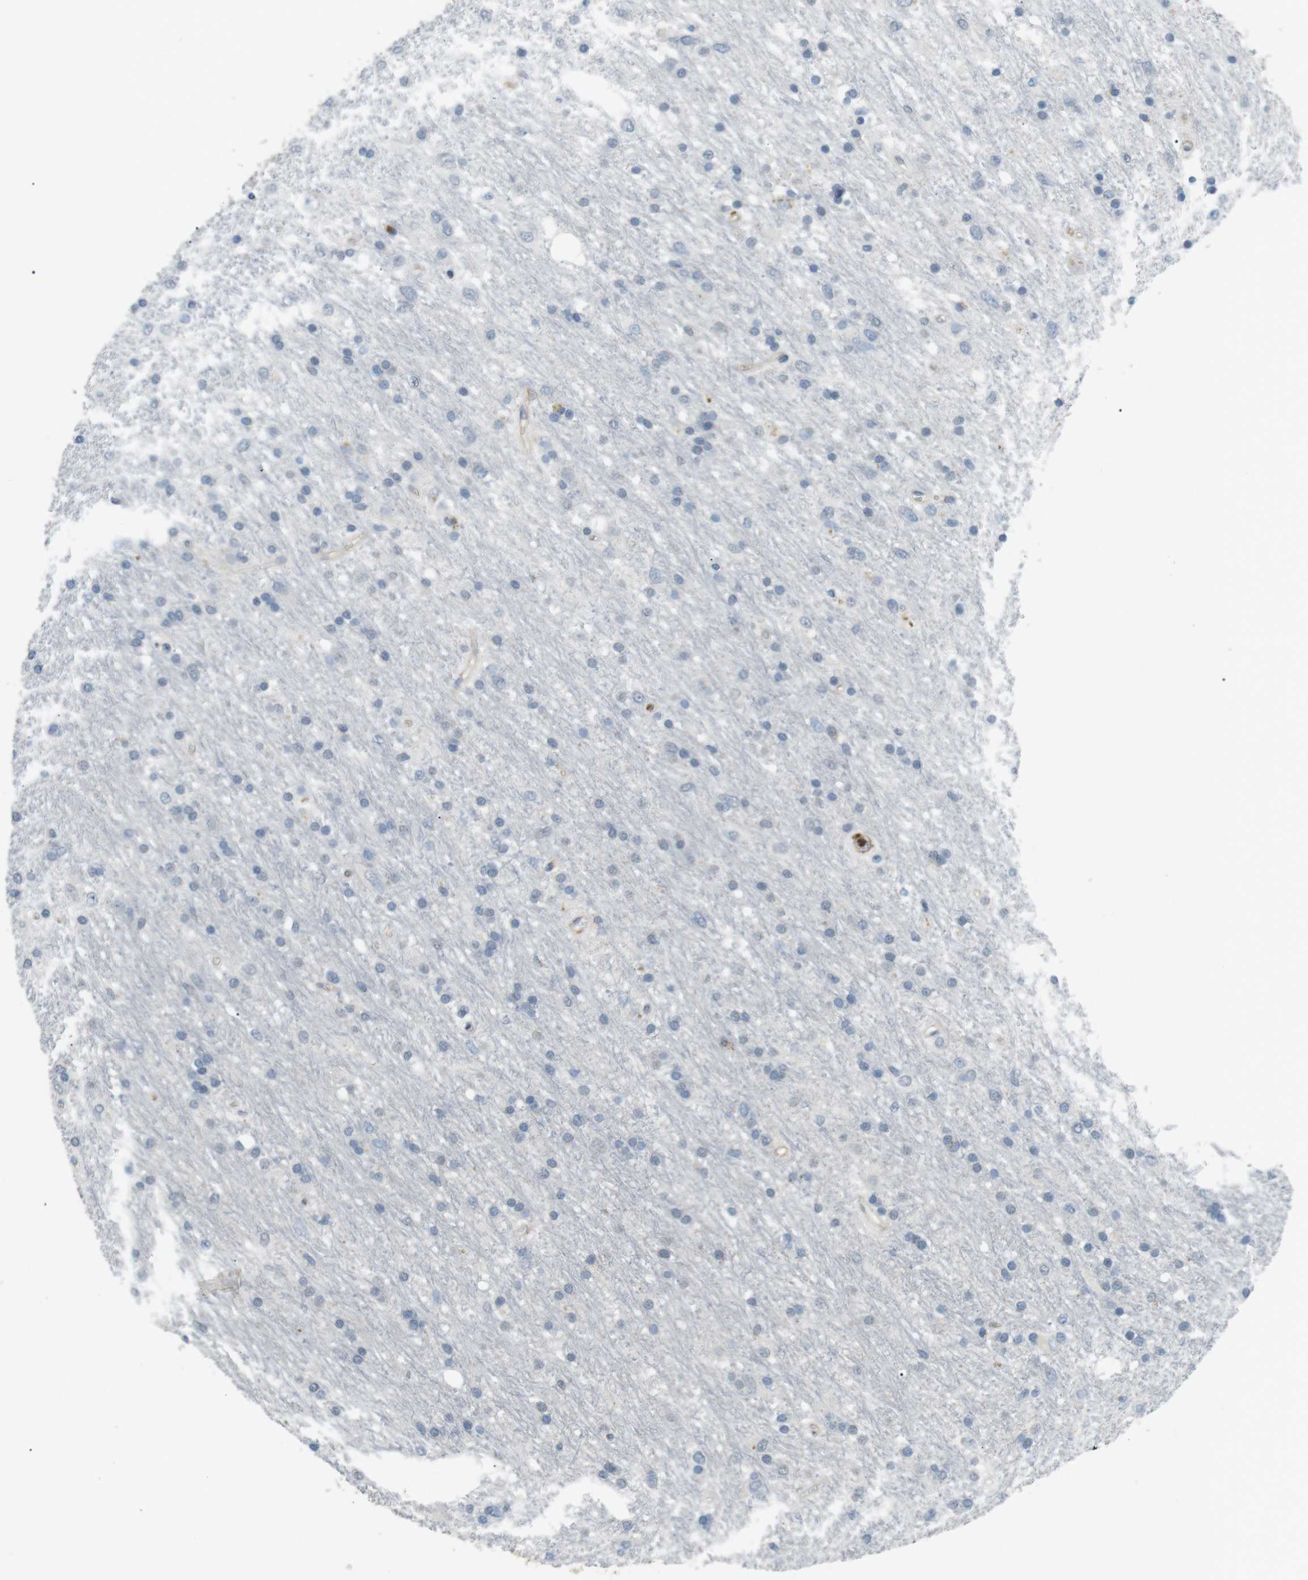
{"staining": {"intensity": "negative", "quantity": "none", "location": "none"}, "tissue": "glioma", "cell_type": "Tumor cells", "image_type": "cancer", "snomed": [{"axis": "morphology", "description": "Glioma, malignant, Low grade"}, {"axis": "topography", "description": "Brain"}], "caption": "Low-grade glioma (malignant) stained for a protein using immunohistochemistry (IHC) exhibits no positivity tumor cells.", "gene": "GZMM", "patient": {"sex": "male", "age": 77}}